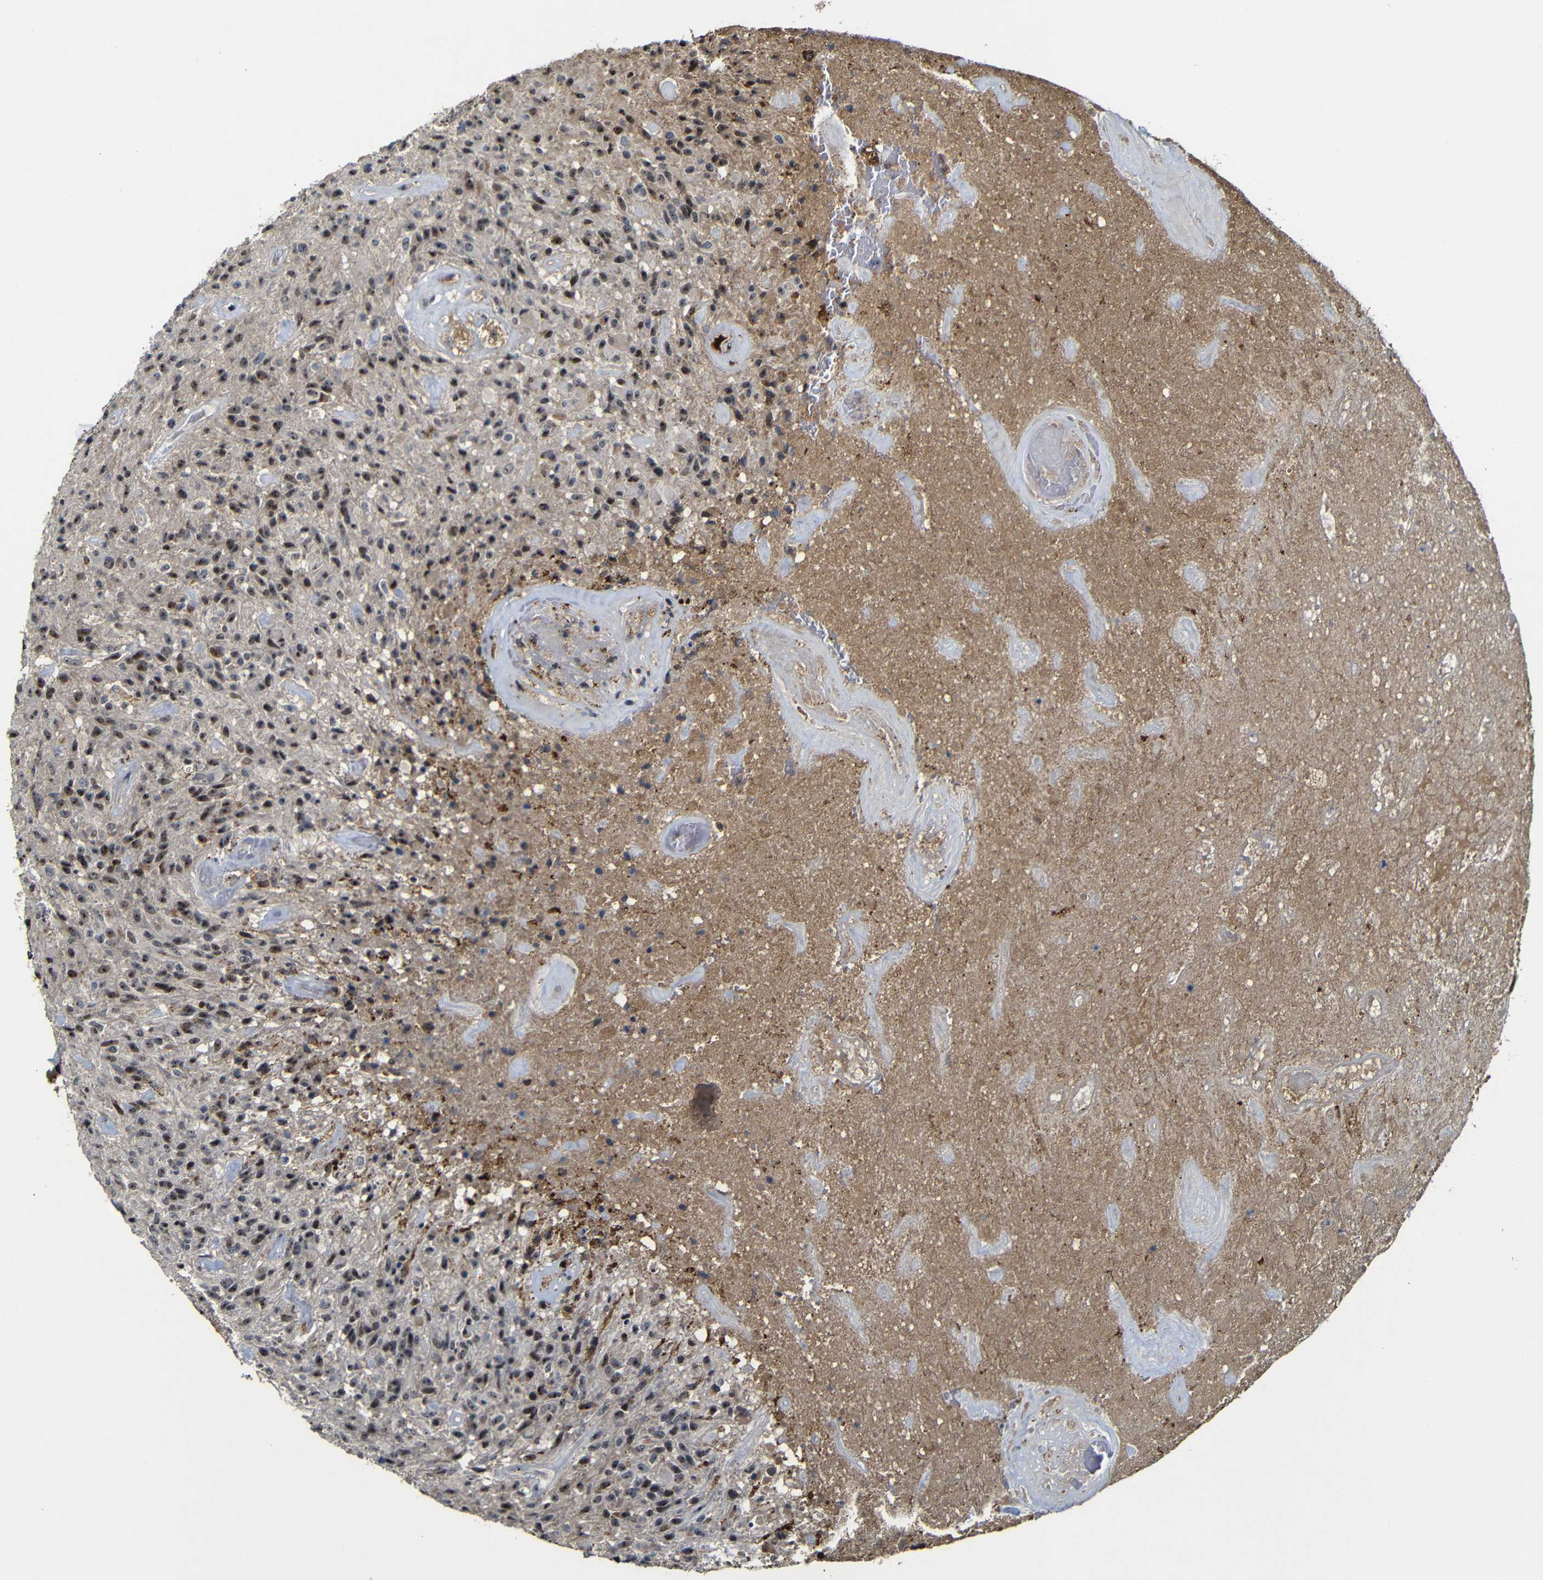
{"staining": {"intensity": "moderate", "quantity": "25%-75%", "location": "nuclear"}, "tissue": "glioma", "cell_type": "Tumor cells", "image_type": "cancer", "snomed": [{"axis": "morphology", "description": "Glioma, malignant, High grade"}, {"axis": "topography", "description": "Brain"}], "caption": "Immunohistochemistry (IHC) of glioma demonstrates medium levels of moderate nuclear positivity in about 25%-75% of tumor cells.", "gene": "MYC", "patient": {"sex": "male", "age": 71}}